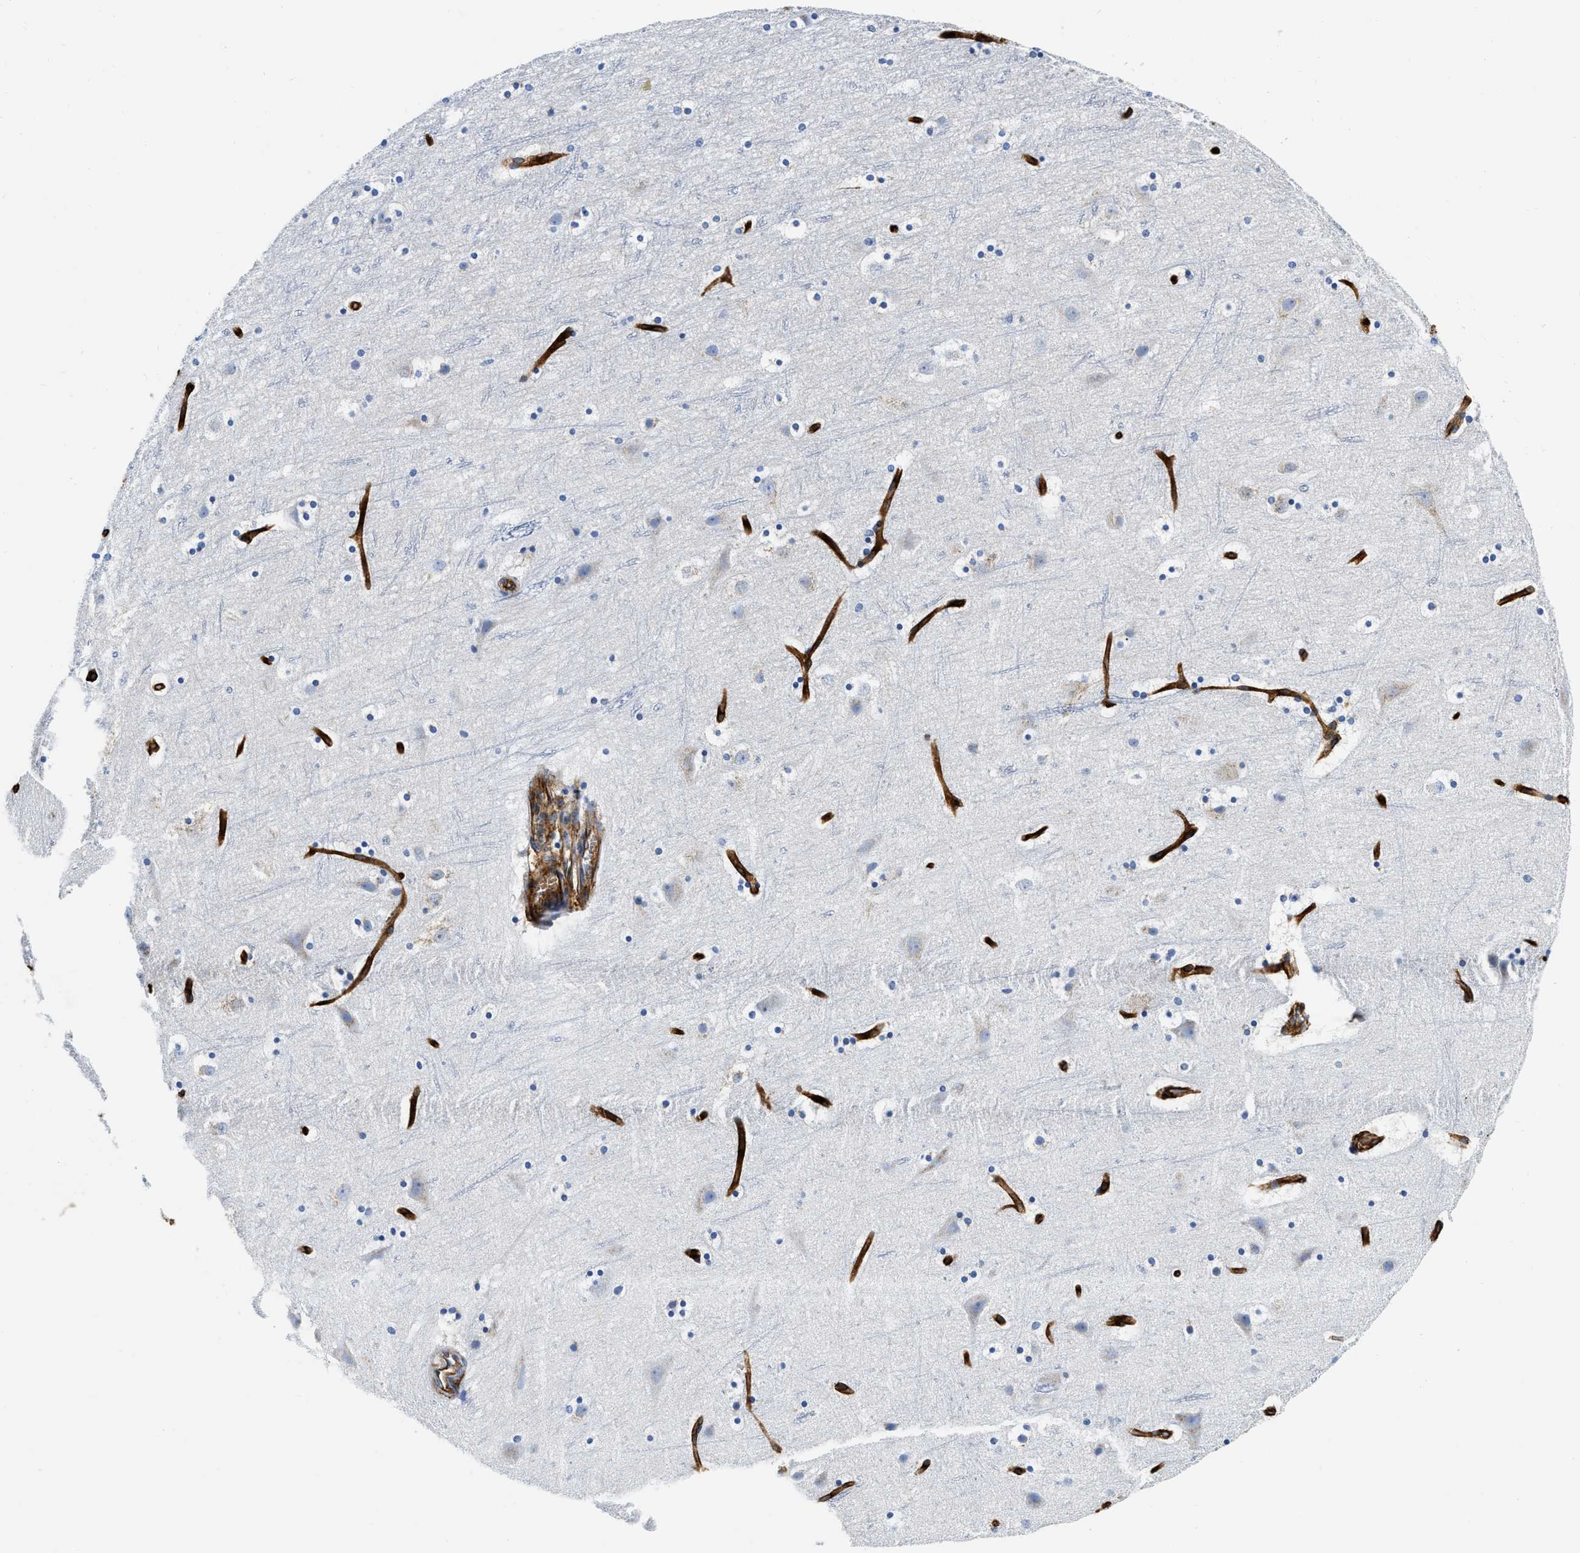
{"staining": {"intensity": "strong", "quantity": ">75%", "location": "cytoplasmic/membranous"}, "tissue": "cerebral cortex", "cell_type": "Endothelial cells", "image_type": "normal", "snomed": [{"axis": "morphology", "description": "Normal tissue, NOS"}, {"axis": "topography", "description": "Cerebral cortex"}], "caption": "There is high levels of strong cytoplasmic/membranous staining in endothelial cells of normal cerebral cortex, as demonstrated by immunohistochemical staining (brown color).", "gene": "TVP23B", "patient": {"sex": "male", "age": 45}}